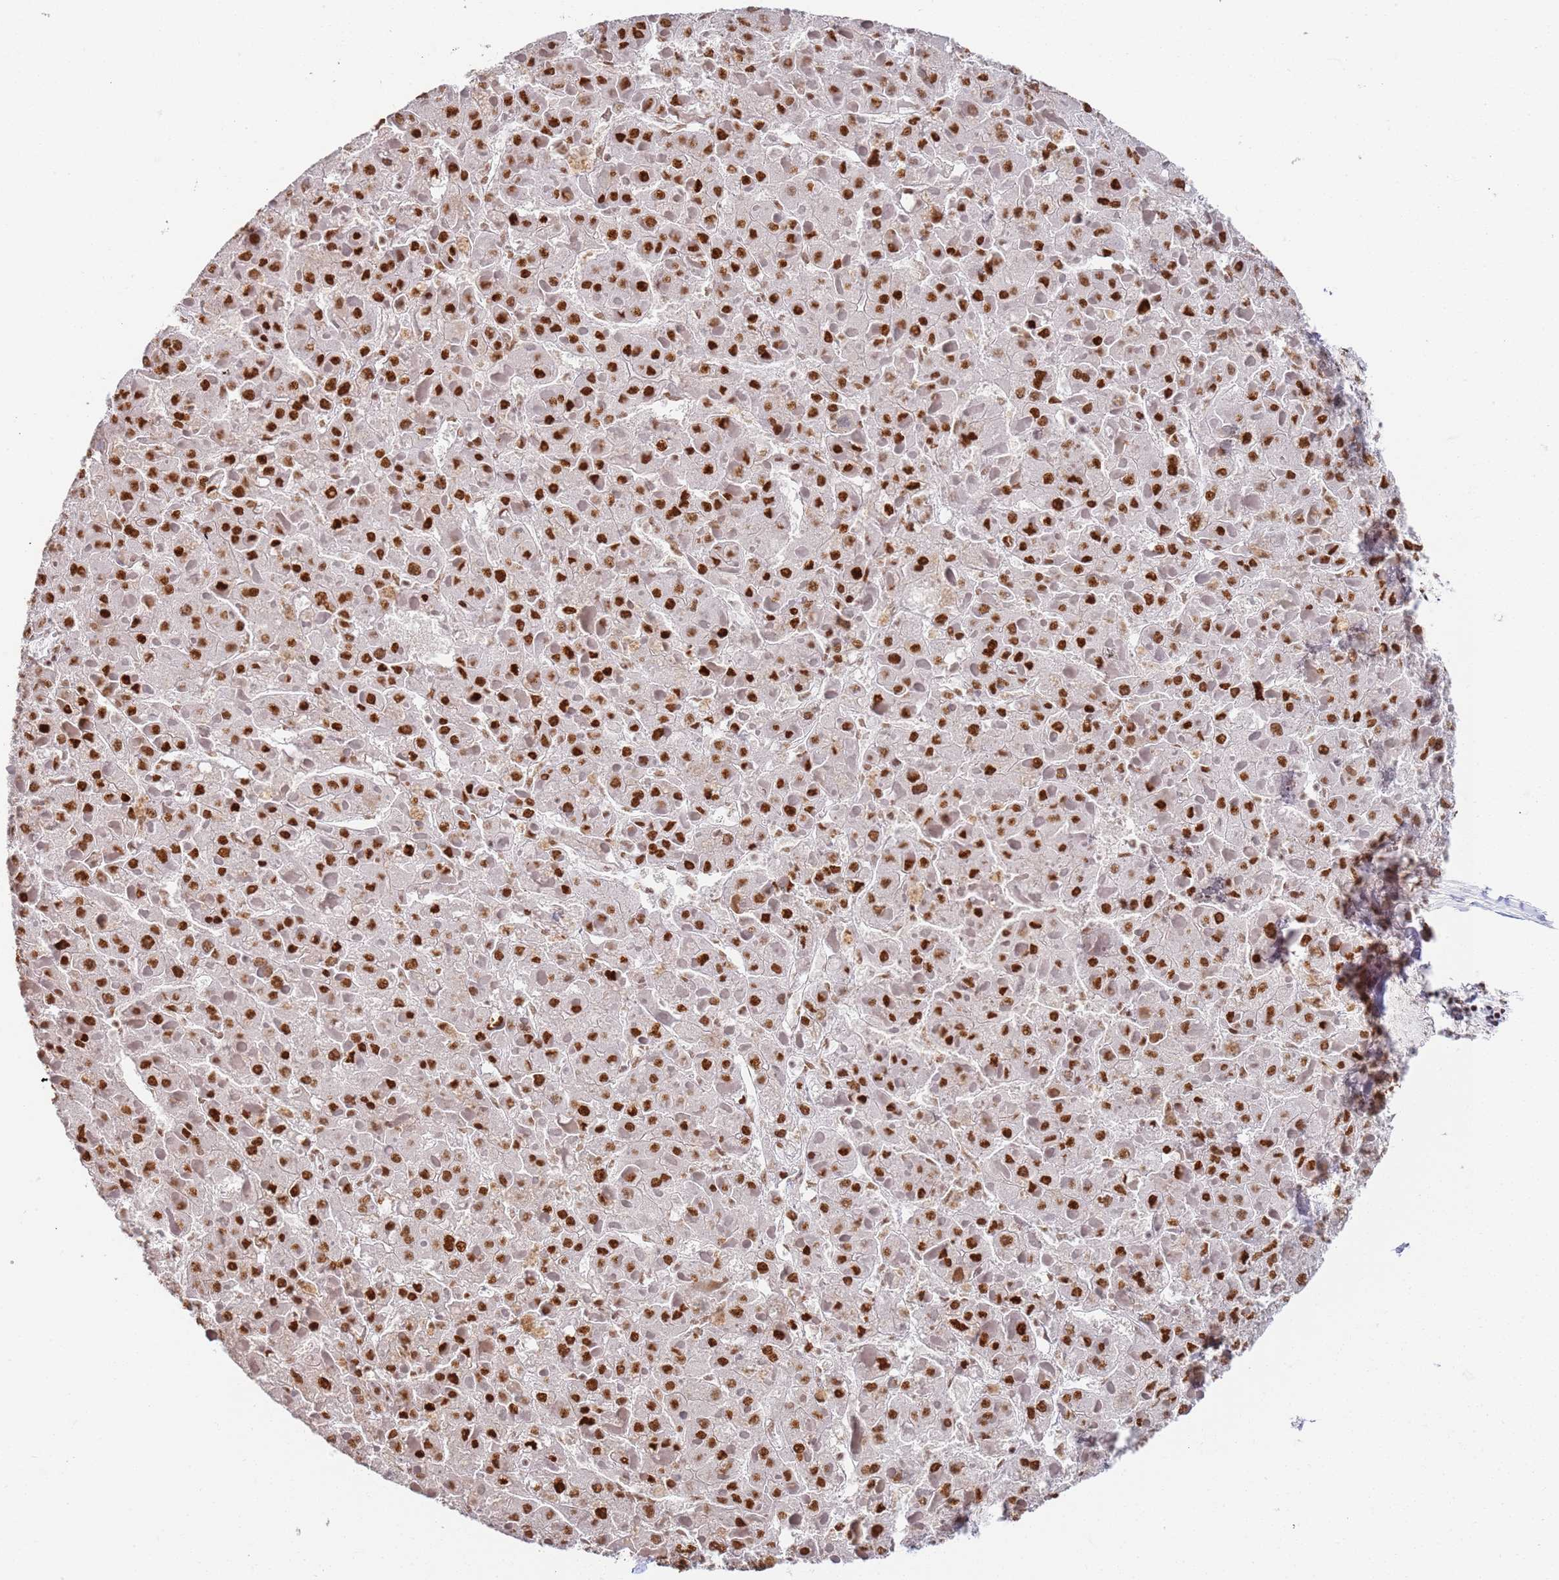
{"staining": {"intensity": "strong", "quantity": ">75%", "location": "nuclear"}, "tissue": "liver cancer", "cell_type": "Tumor cells", "image_type": "cancer", "snomed": [{"axis": "morphology", "description": "Carcinoma, Hepatocellular, NOS"}, {"axis": "topography", "description": "Liver"}], "caption": "A high-resolution micrograph shows immunohistochemistry staining of hepatocellular carcinoma (liver), which displays strong nuclear expression in approximately >75% of tumor cells. The protein is stained brown, and the nuclei are stained in blue (DAB (3,3'-diaminobenzidine) IHC with brightfield microscopy, high magnification).", "gene": "AKAP8L", "patient": {"sex": "female", "age": 73}}